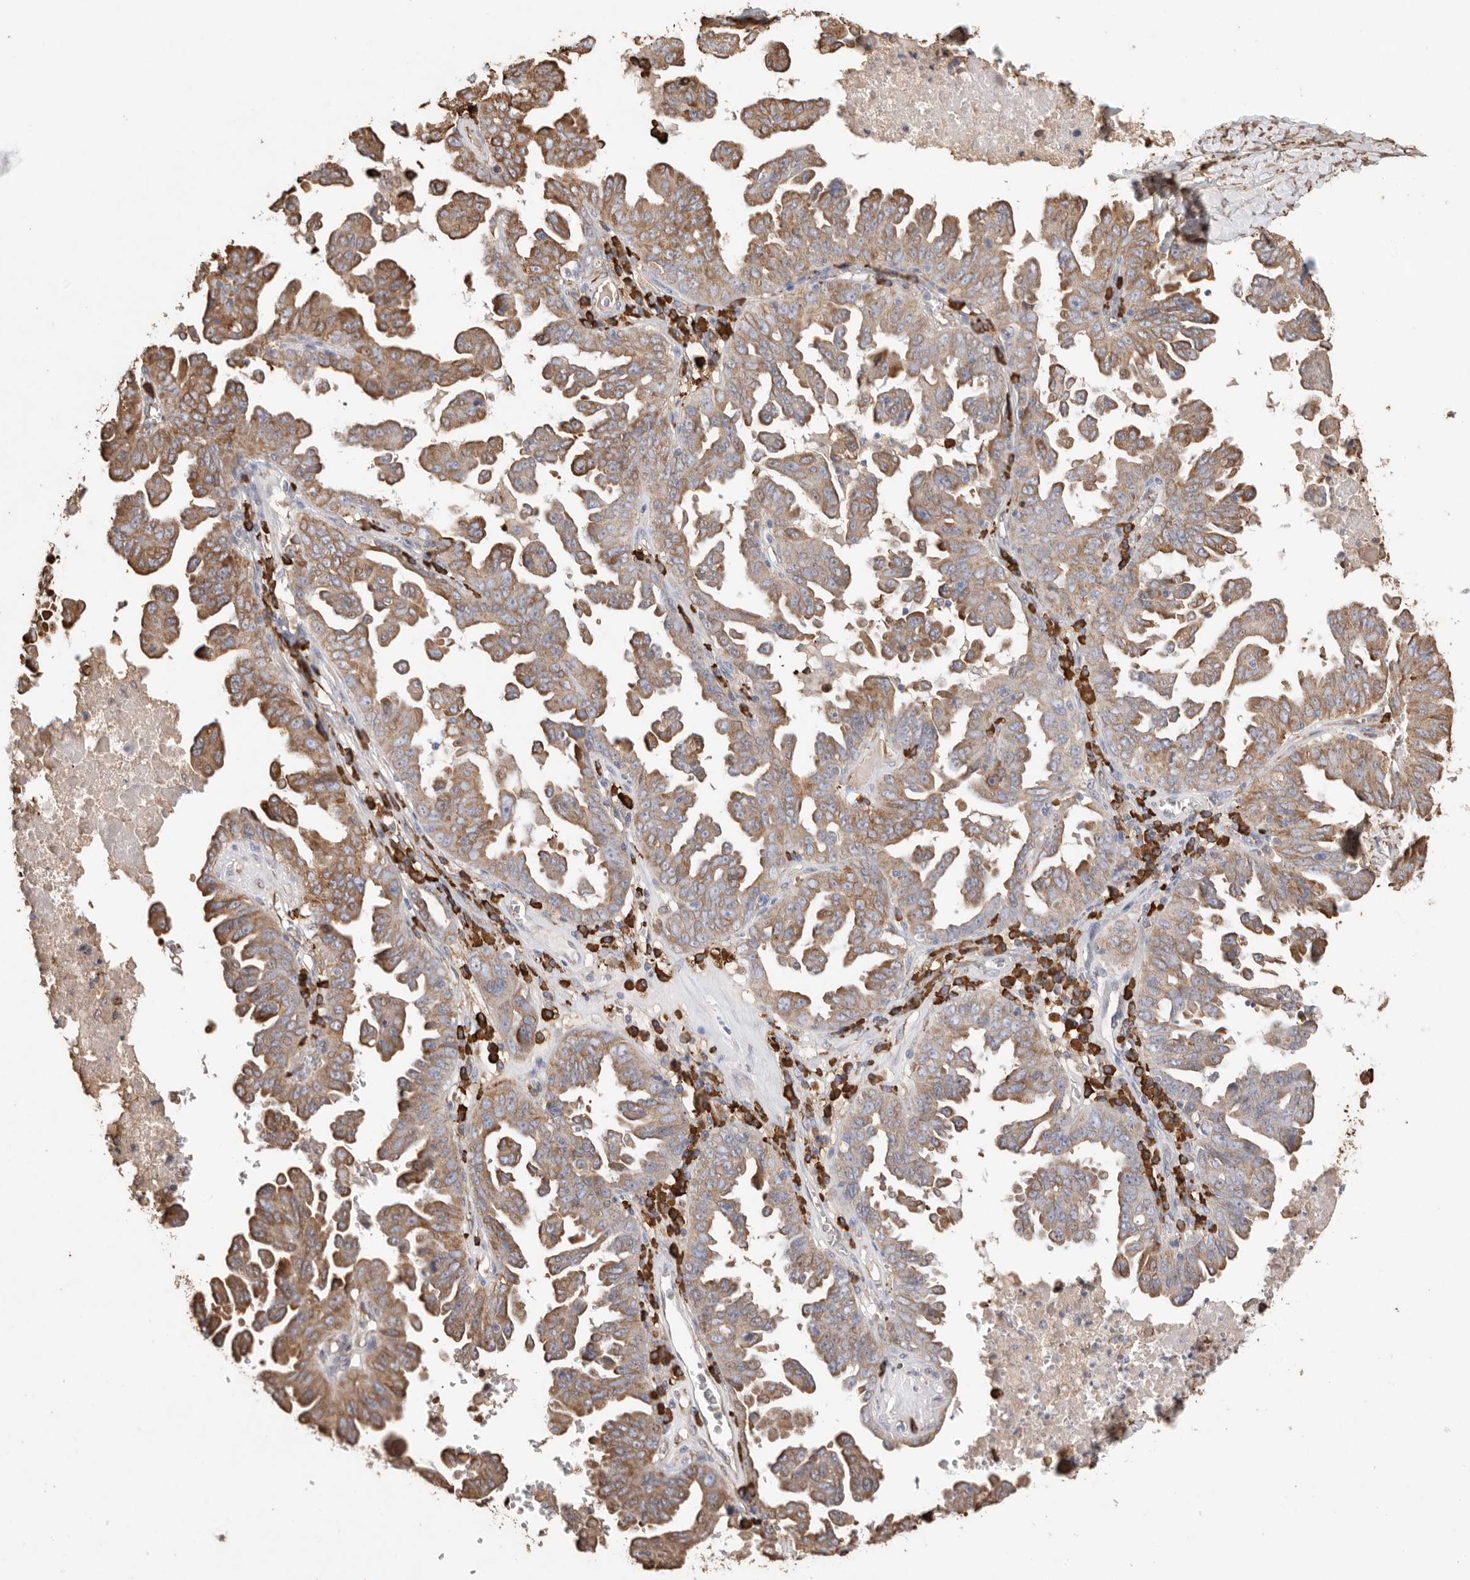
{"staining": {"intensity": "moderate", "quantity": ">75%", "location": "cytoplasmic/membranous"}, "tissue": "ovarian cancer", "cell_type": "Tumor cells", "image_type": "cancer", "snomed": [{"axis": "morphology", "description": "Carcinoma, endometroid"}, {"axis": "topography", "description": "Ovary"}], "caption": "Tumor cells demonstrate medium levels of moderate cytoplasmic/membranous positivity in about >75% of cells in ovarian cancer (endometroid carcinoma).", "gene": "BLOC1S5", "patient": {"sex": "female", "age": 62}}